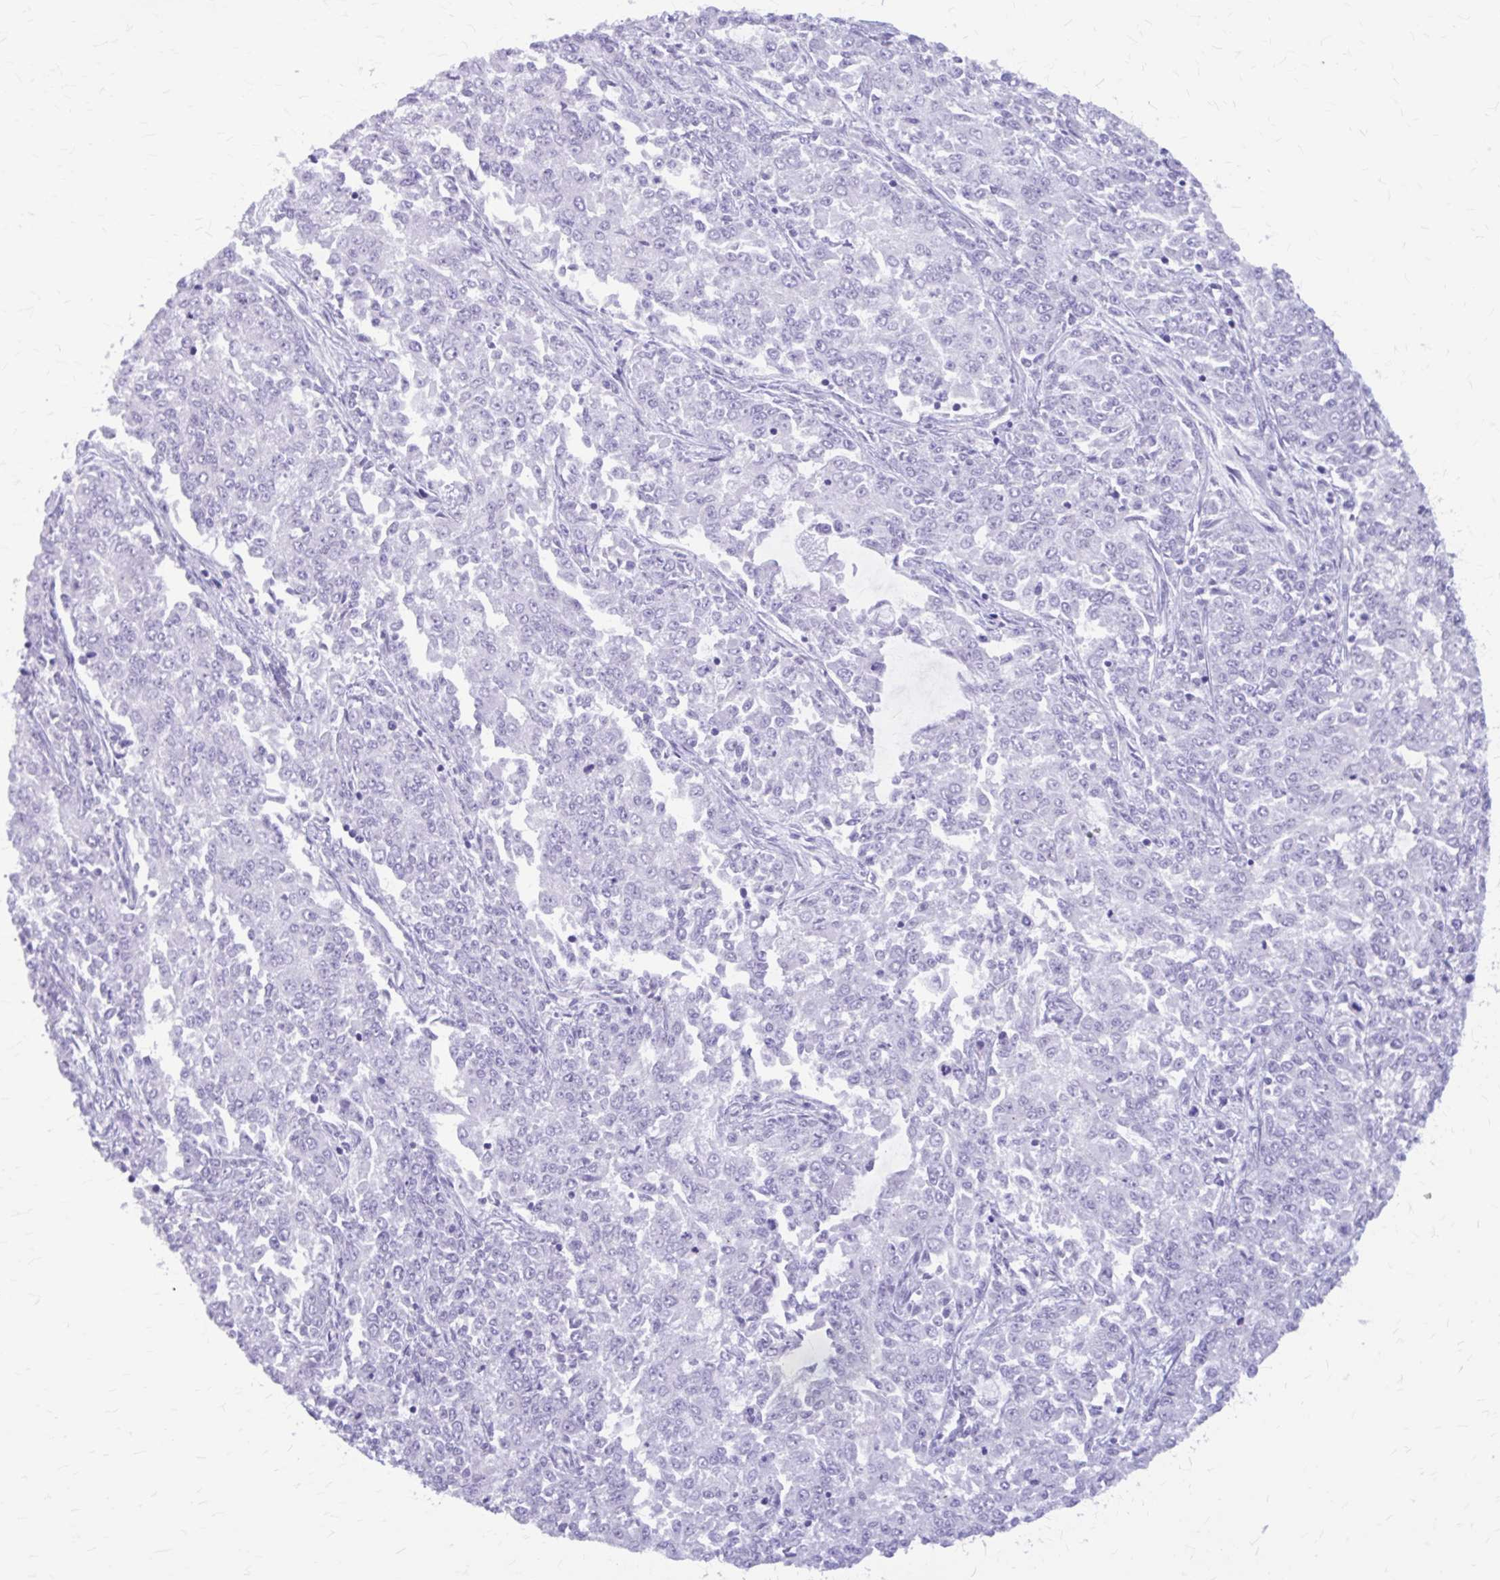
{"staining": {"intensity": "negative", "quantity": "none", "location": "none"}, "tissue": "endometrial cancer", "cell_type": "Tumor cells", "image_type": "cancer", "snomed": [{"axis": "morphology", "description": "Adenocarcinoma, NOS"}, {"axis": "topography", "description": "Endometrium"}], "caption": "This is a photomicrograph of immunohistochemistry (IHC) staining of endometrial cancer (adenocarcinoma), which shows no positivity in tumor cells.", "gene": "KLHDC7A", "patient": {"sex": "female", "age": 50}}